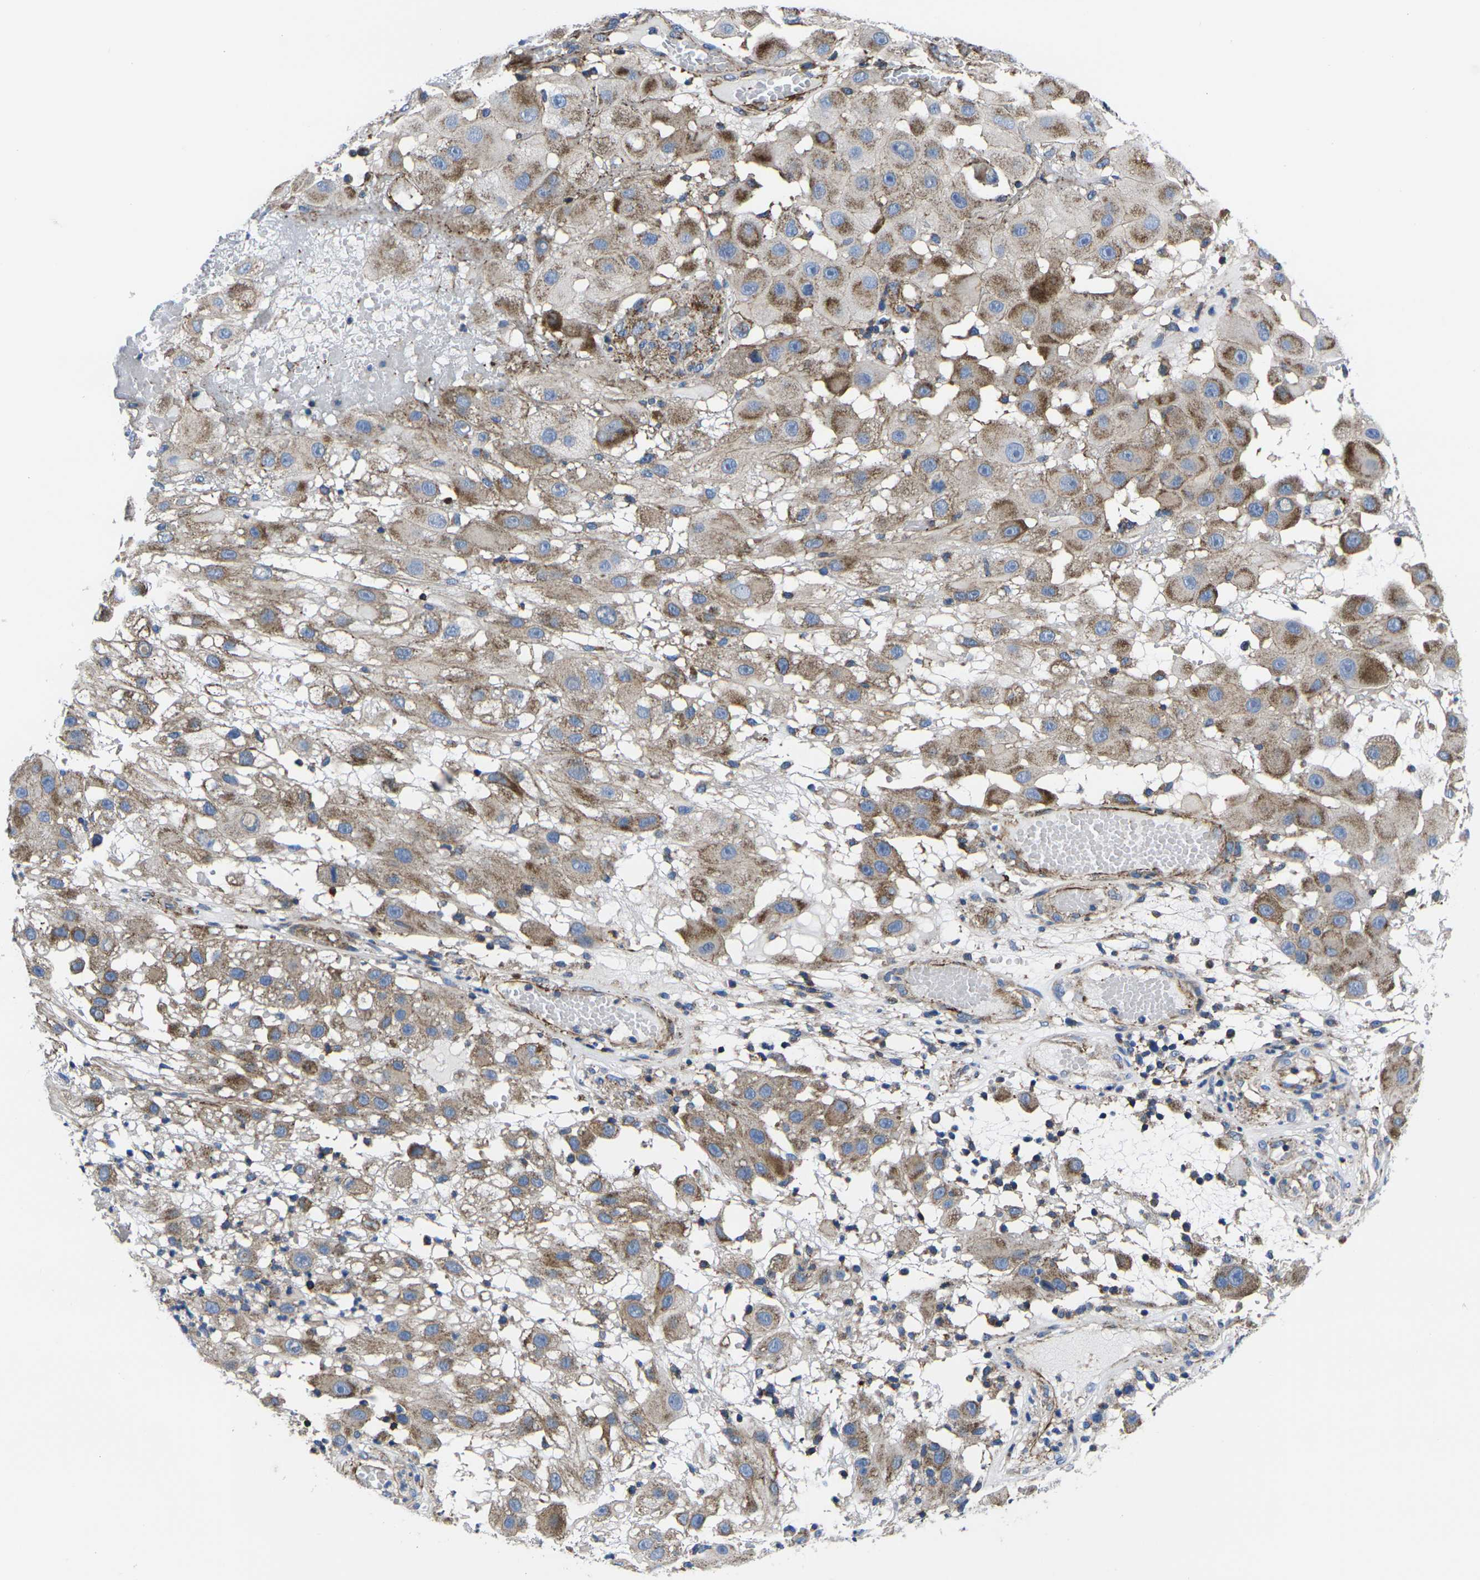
{"staining": {"intensity": "moderate", "quantity": ">75%", "location": "cytoplasmic/membranous"}, "tissue": "melanoma", "cell_type": "Tumor cells", "image_type": "cancer", "snomed": [{"axis": "morphology", "description": "Malignant melanoma, NOS"}, {"axis": "topography", "description": "Skin"}], "caption": "DAB (3,3'-diaminobenzidine) immunohistochemical staining of malignant melanoma shows moderate cytoplasmic/membranous protein positivity in approximately >75% of tumor cells.", "gene": "GPR4", "patient": {"sex": "female", "age": 81}}